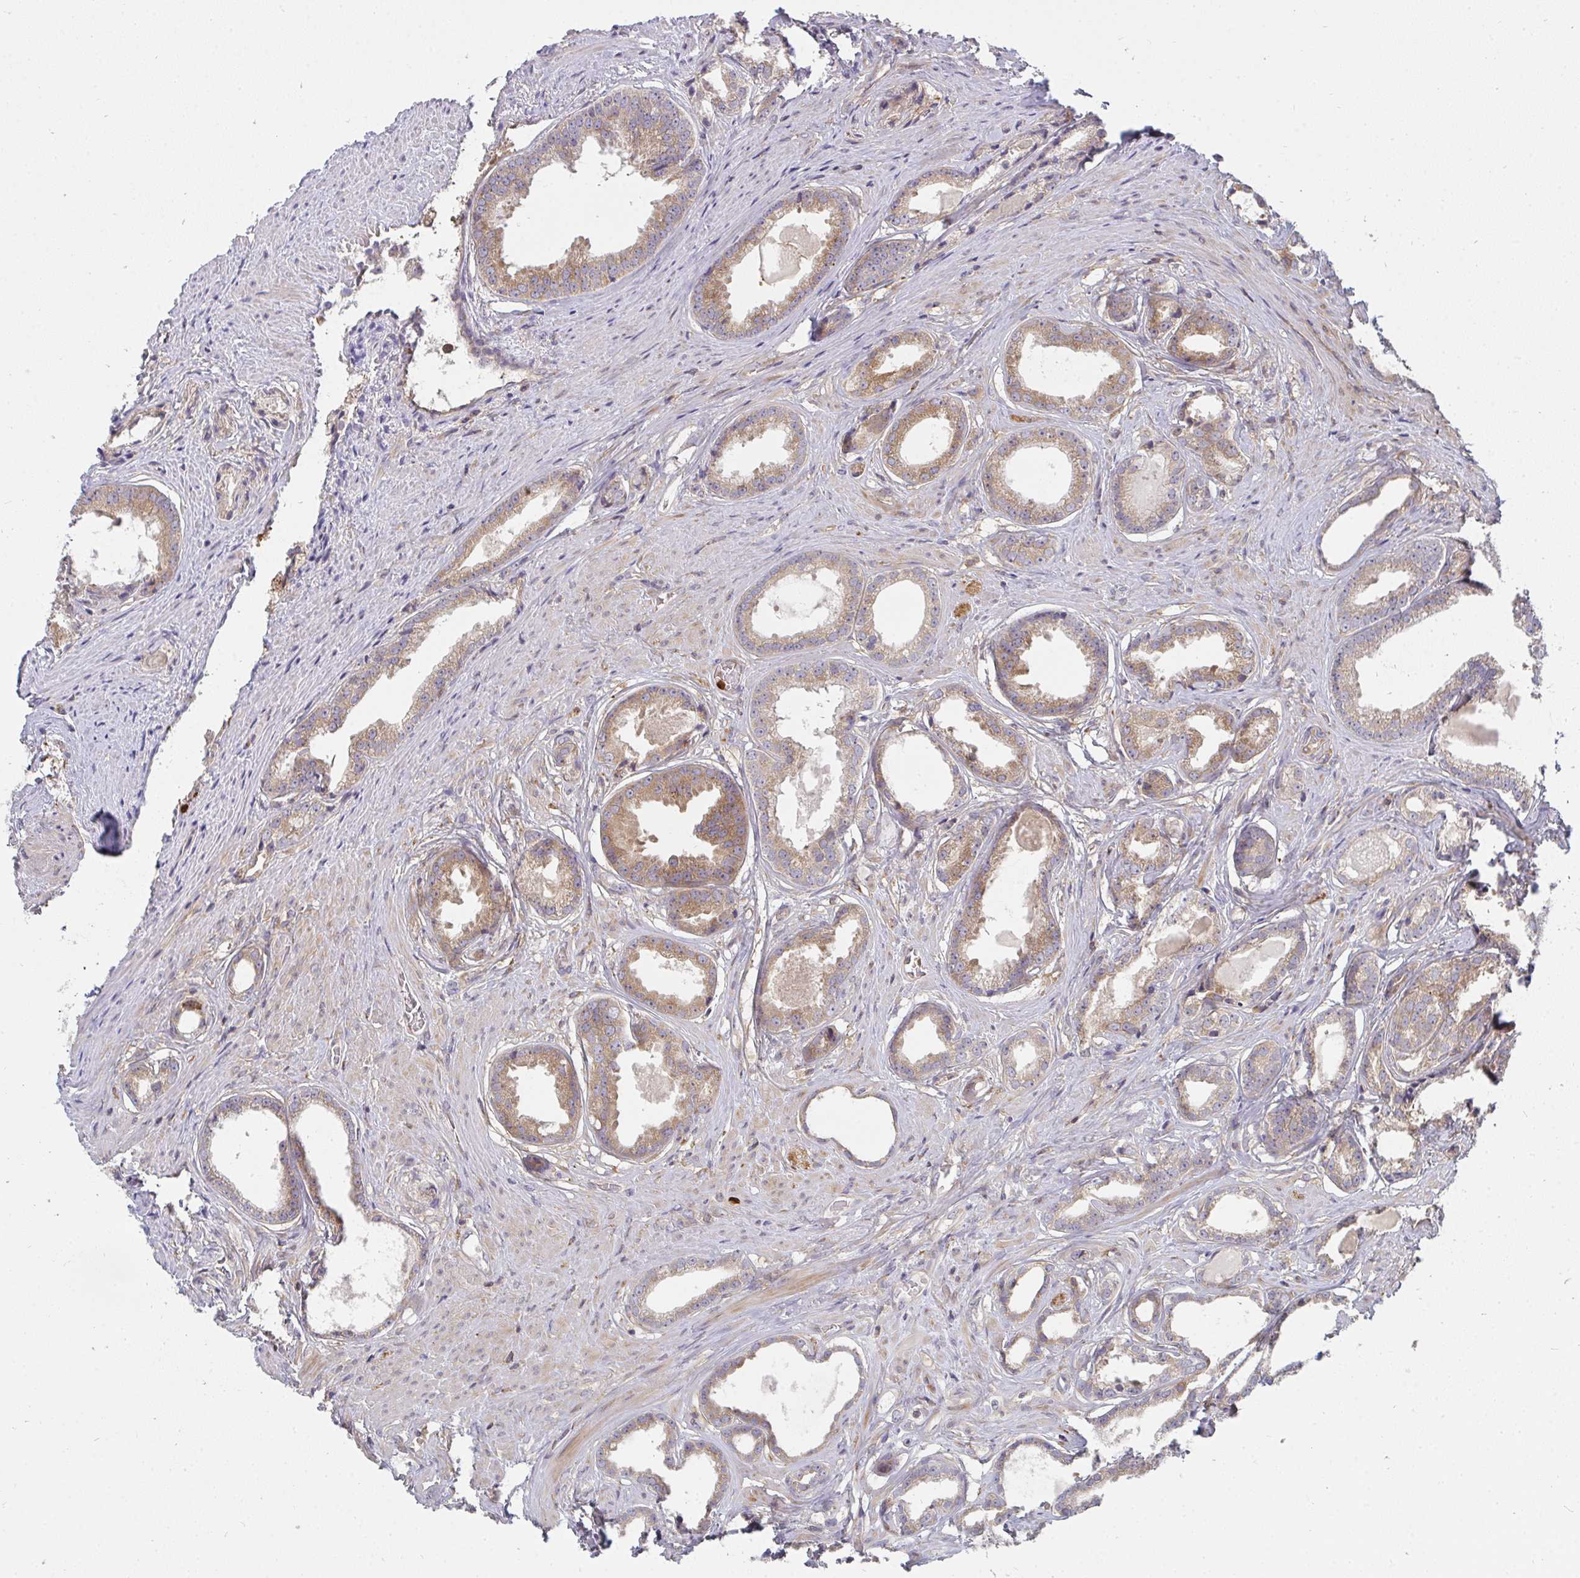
{"staining": {"intensity": "moderate", "quantity": ">75%", "location": "cytoplasmic/membranous"}, "tissue": "prostate cancer", "cell_type": "Tumor cells", "image_type": "cancer", "snomed": [{"axis": "morphology", "description": "Adenocarcinoma, Low grade"}, {"axis": "topography", "description": "Prostate"}], "caption": "Human prostate cancer stained for a protein (brown) demonstrates moderate cytoplasmic/membranous positive positivity in about >75% of tumor cells.", "gene": "CSF3R", "patient": {"sex": "male", "age": 65}}